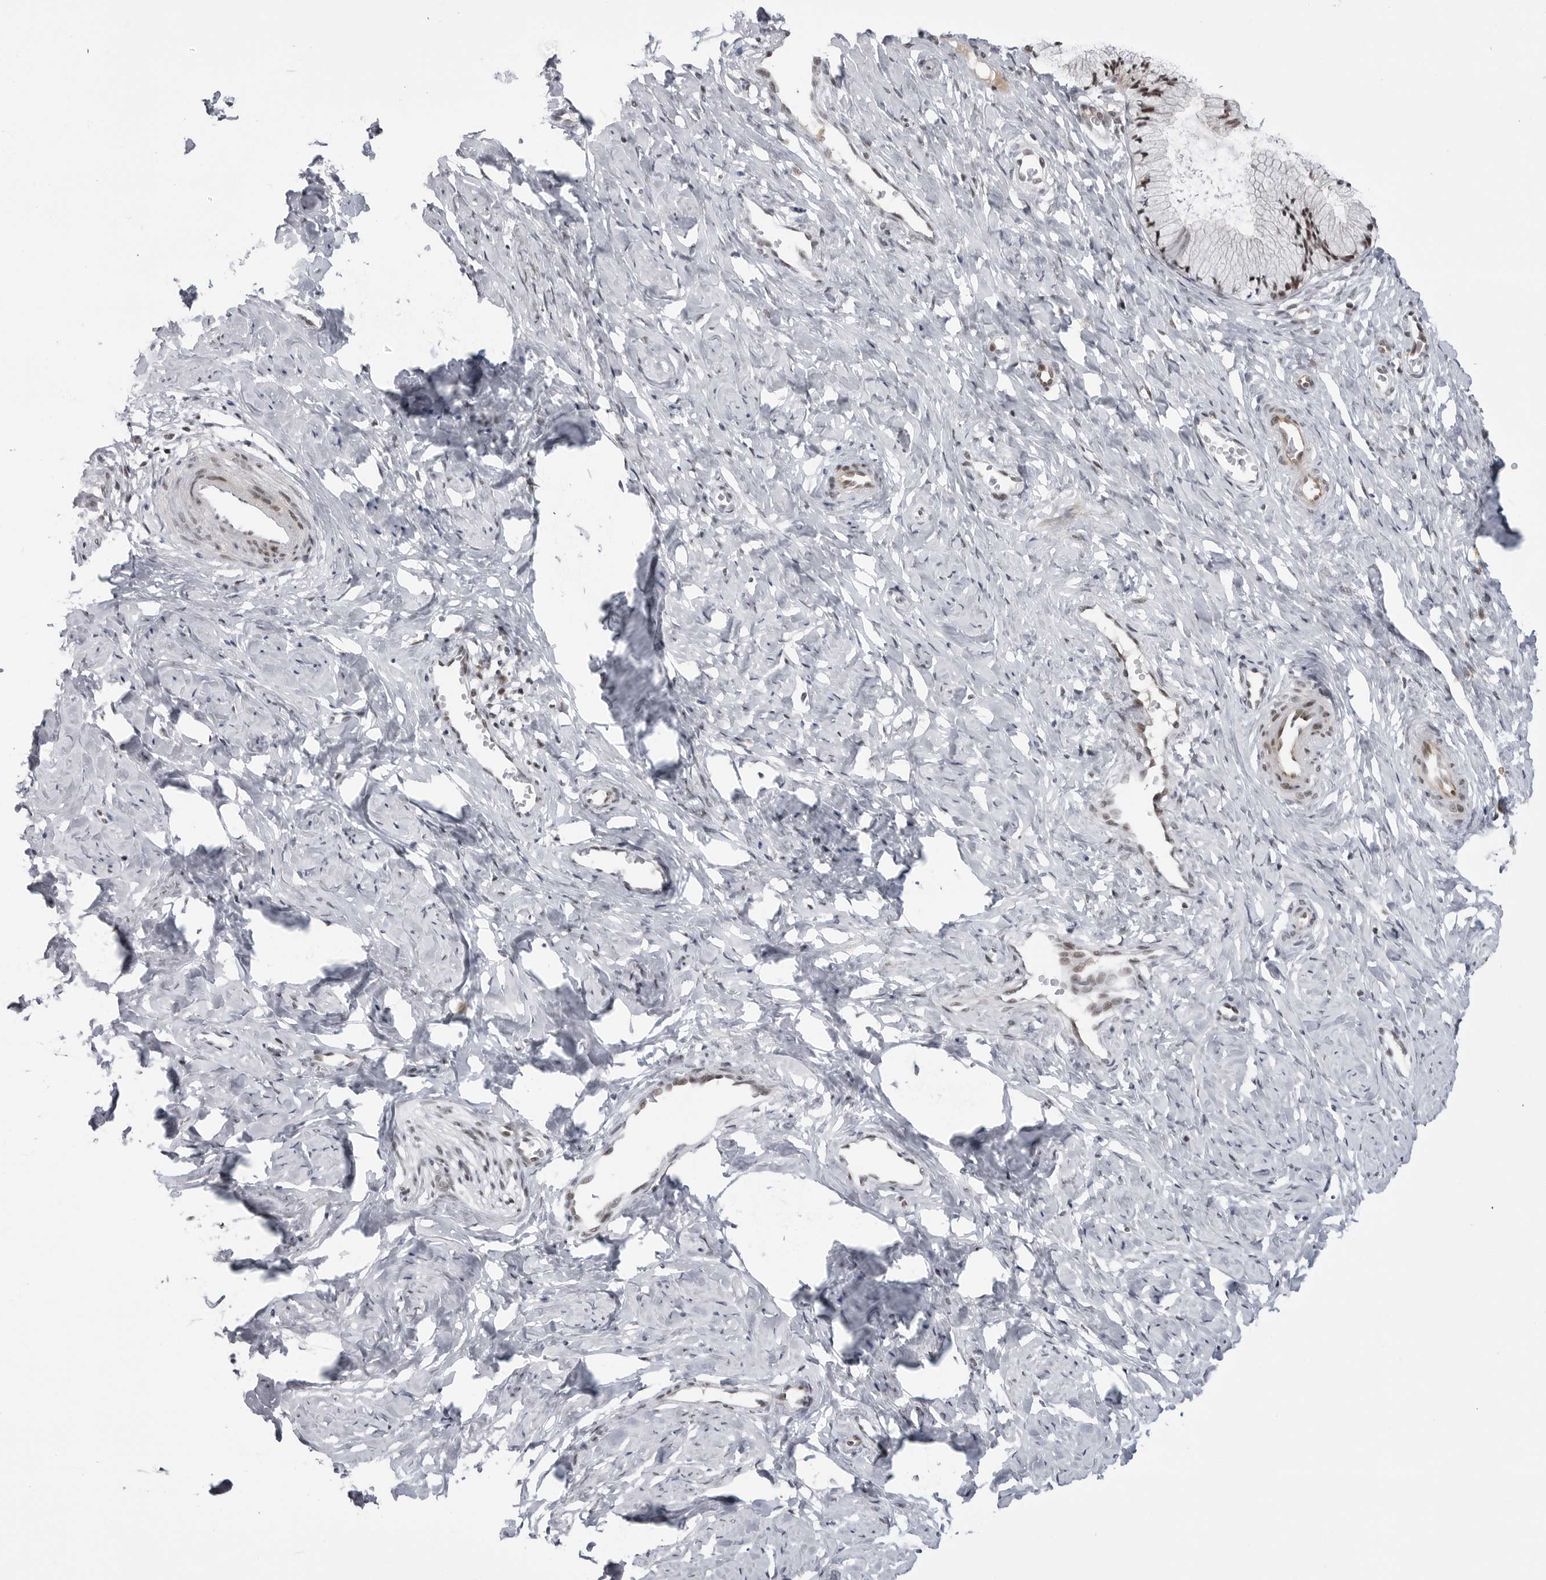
{"staining": {"intensity": "weak", "quantity": ">75%", "location": "nuclear"}, "tissue": "cervix", "cell_type": "Glandular cells", "image_type": "normal", "snomed": [{"axis": "morphology", "description": "Normal tissue, NOS"}, {"axis": "topography", "description": "Cervix"}], "caption": "Cervix stained with DAB (3,3'-diaminobenzidine) IHC shows low levels of weak nuclear expression in approximately >75% of glandular cells. Using DAB (3,3'-diaminobenzidine) (brown) and hematoxylin (blue) stains, captured at high magnification using brightfield microscopy.", "gene": "TRIM66", "patient": {"sex": "female", "age": 27}}